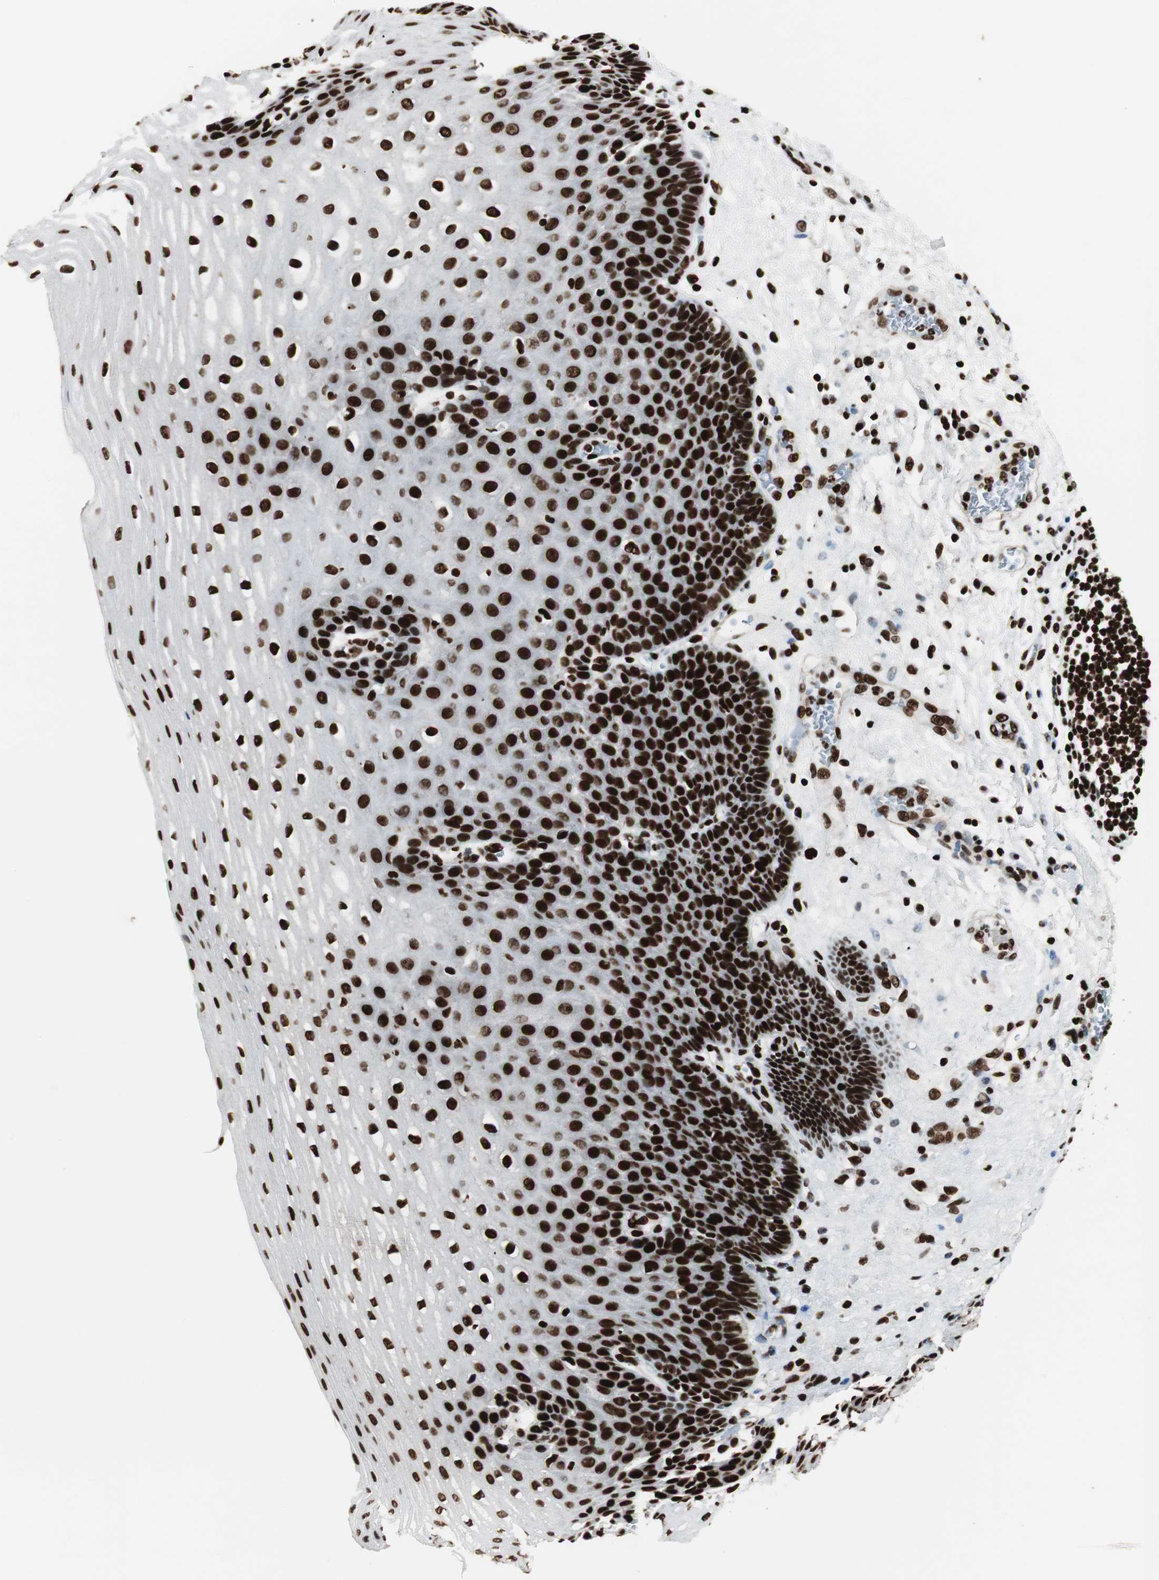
{"staining": {"intensity": "strong", "quantity": ">75%", "location": "nuclear"}, "tissue": "esophagus", "cell_type": "Squamous epithelial cells", "image_type": "normal", "snomed": [{"axis": "morphology", "description": "Normal tissue, NOS"}, {"axis": "topography", "description": "Esophagus"}], "caption": "The histopathology image demonstrates a brown stain indicating the presence of a protein in the nuclear of squamous epithelial cells in esophagus.", "gene": "MTA2", "patient": {"sex": "male", "age": 48}}